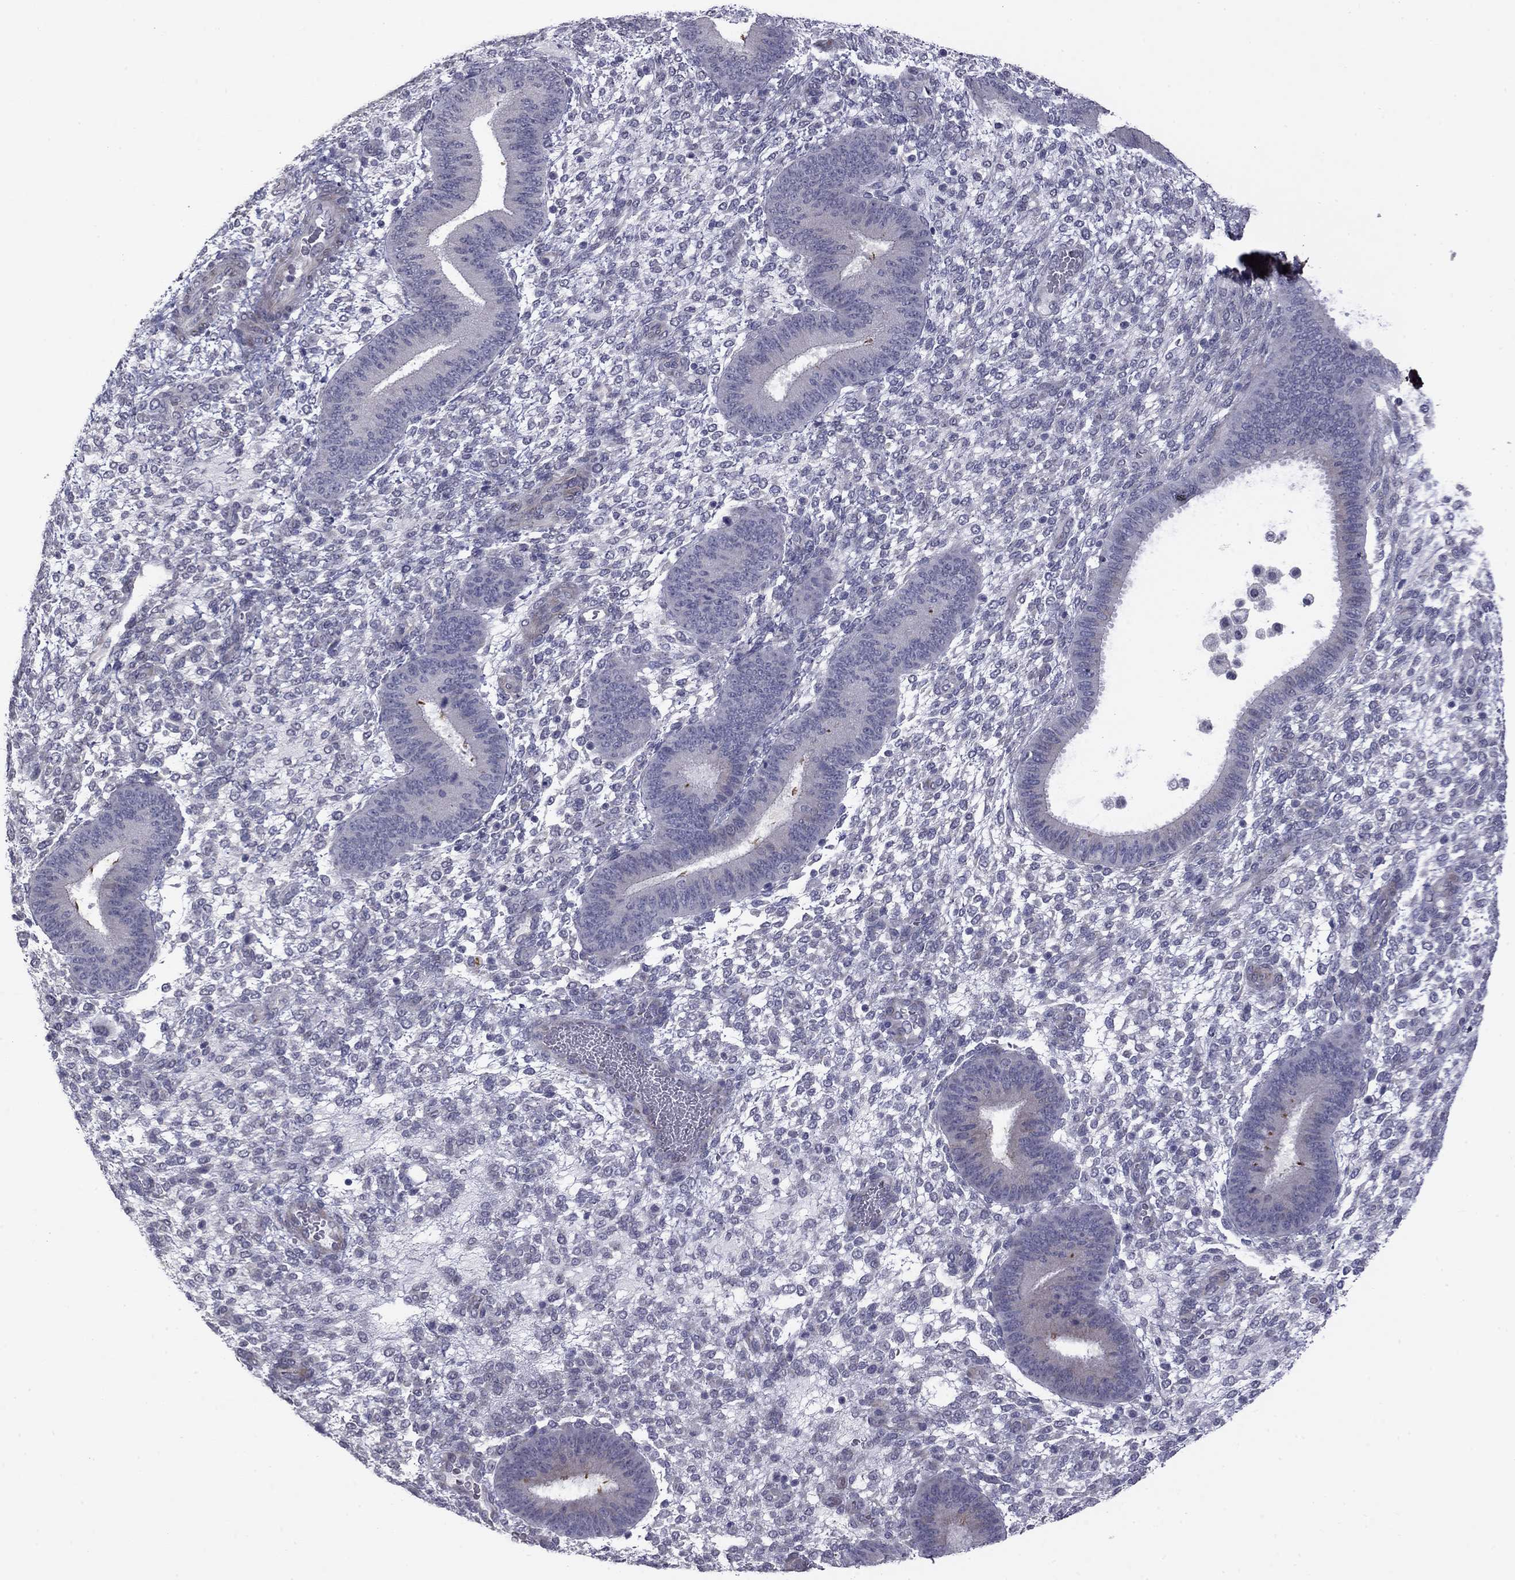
{"staining": {"intensity": "negative", "quantity": "none", "location": "none"}, "tissue": "endometrium", "cell_type": "Cells in endometrial stroma", "image_type": "normal", "snomed": [{"axis": "morphology", "description": "Normal tissue, NOS"}, {"axis": "topography", "description": "Endometrium"}], "caption": "The immunohistochemistry photomicrograph has no significant expression in cells in endometrial stroma of endometrium. (Stains: DAB immunohistochemistry with hematoxylin counter stain, Microscopy: brightfield microscopy at high magnification).", "gene": "PRRT2", "patient": {"sex": "female", "age": 39}}